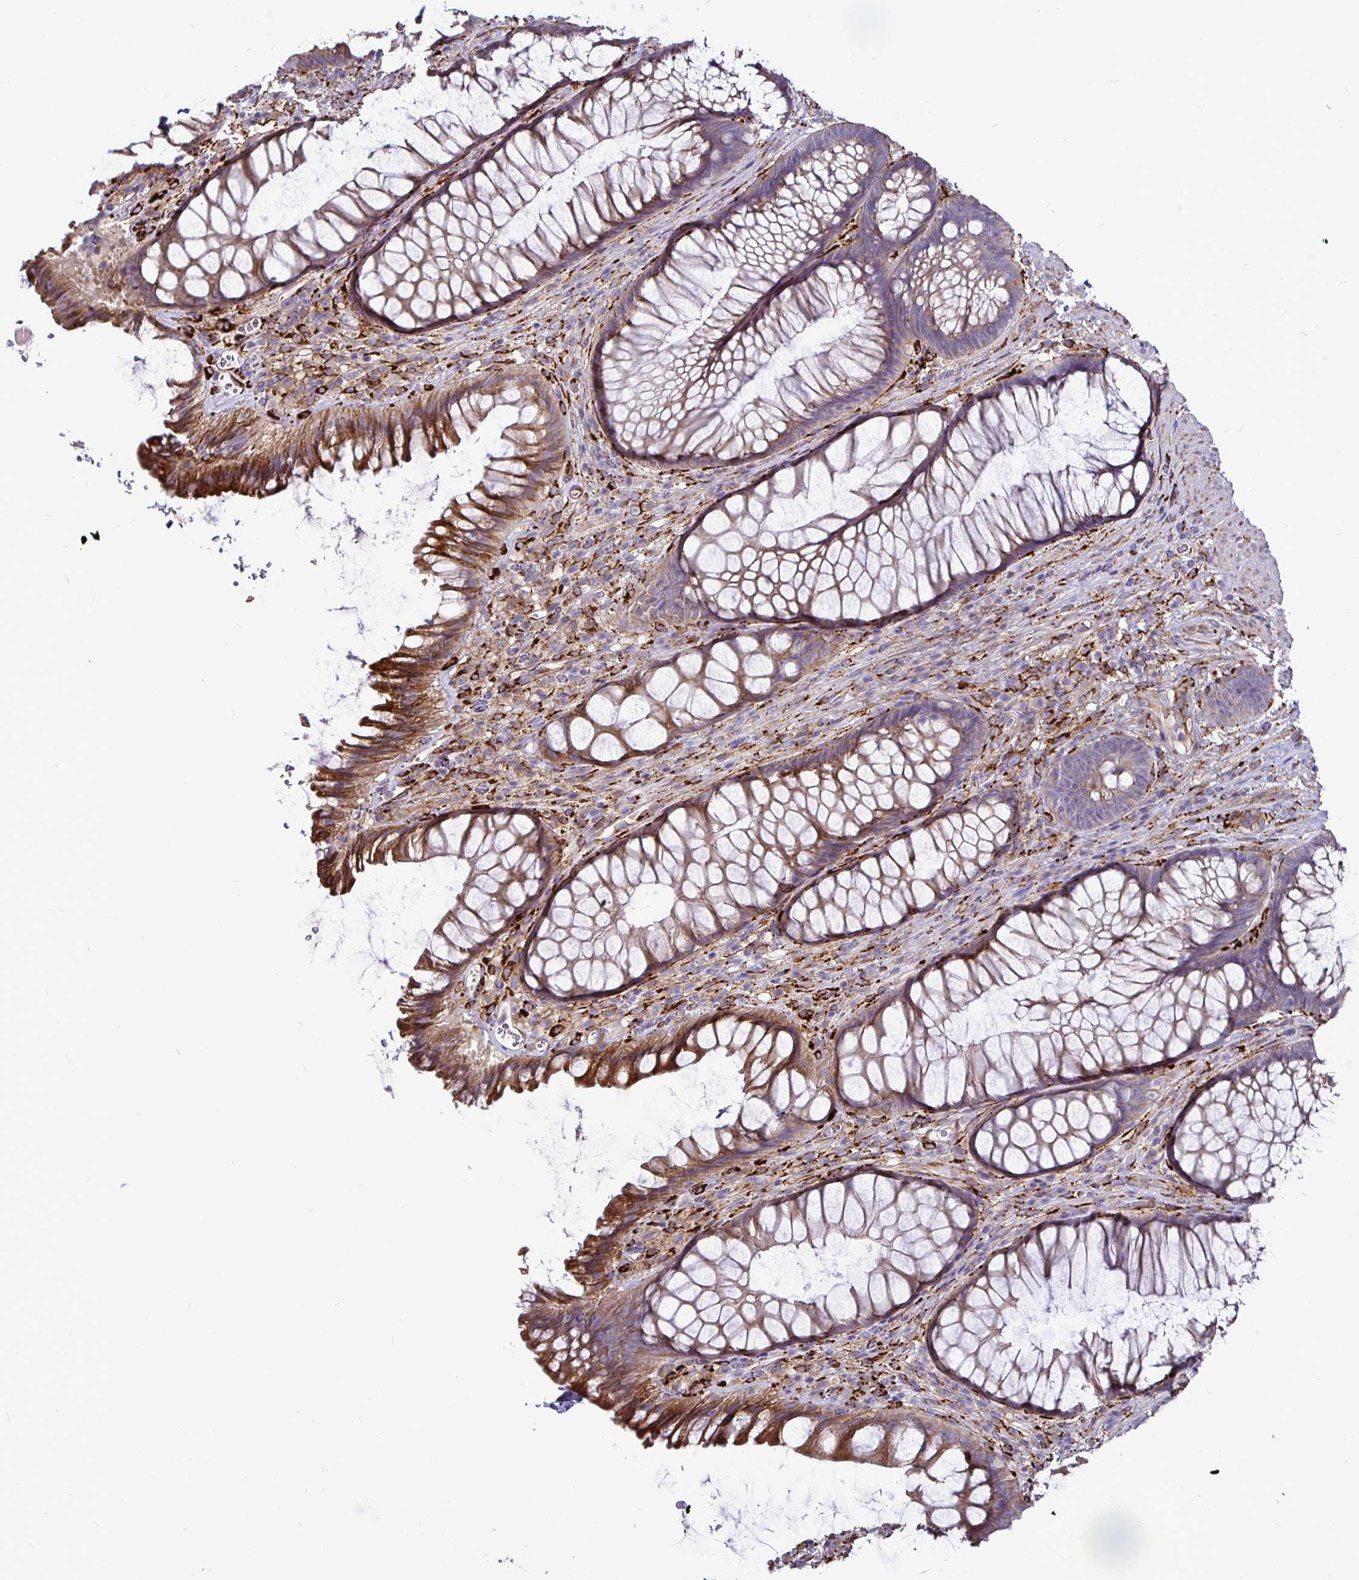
{"staining": {"intensity": "moderate", "quantity": "25%-75%", "location": "cytoplasmic/membranous"}, "tissue": "rectum", "cell_type": "Glandular cells", "image_type": "normal", "snomed": [{"axis": "morphology", "description": "Normal tissue, NOS"}, {"axis": "topography", "description": "Rectum"}], "caption": "About 25%-75% of glandular cells in unremarkable rectum display moderate cytoplasmic/membranous protein staining as visualized by brown immunohistochemical staining.", "gene": "P4HA2", "patient": {"sex": "male", "age": 53}}